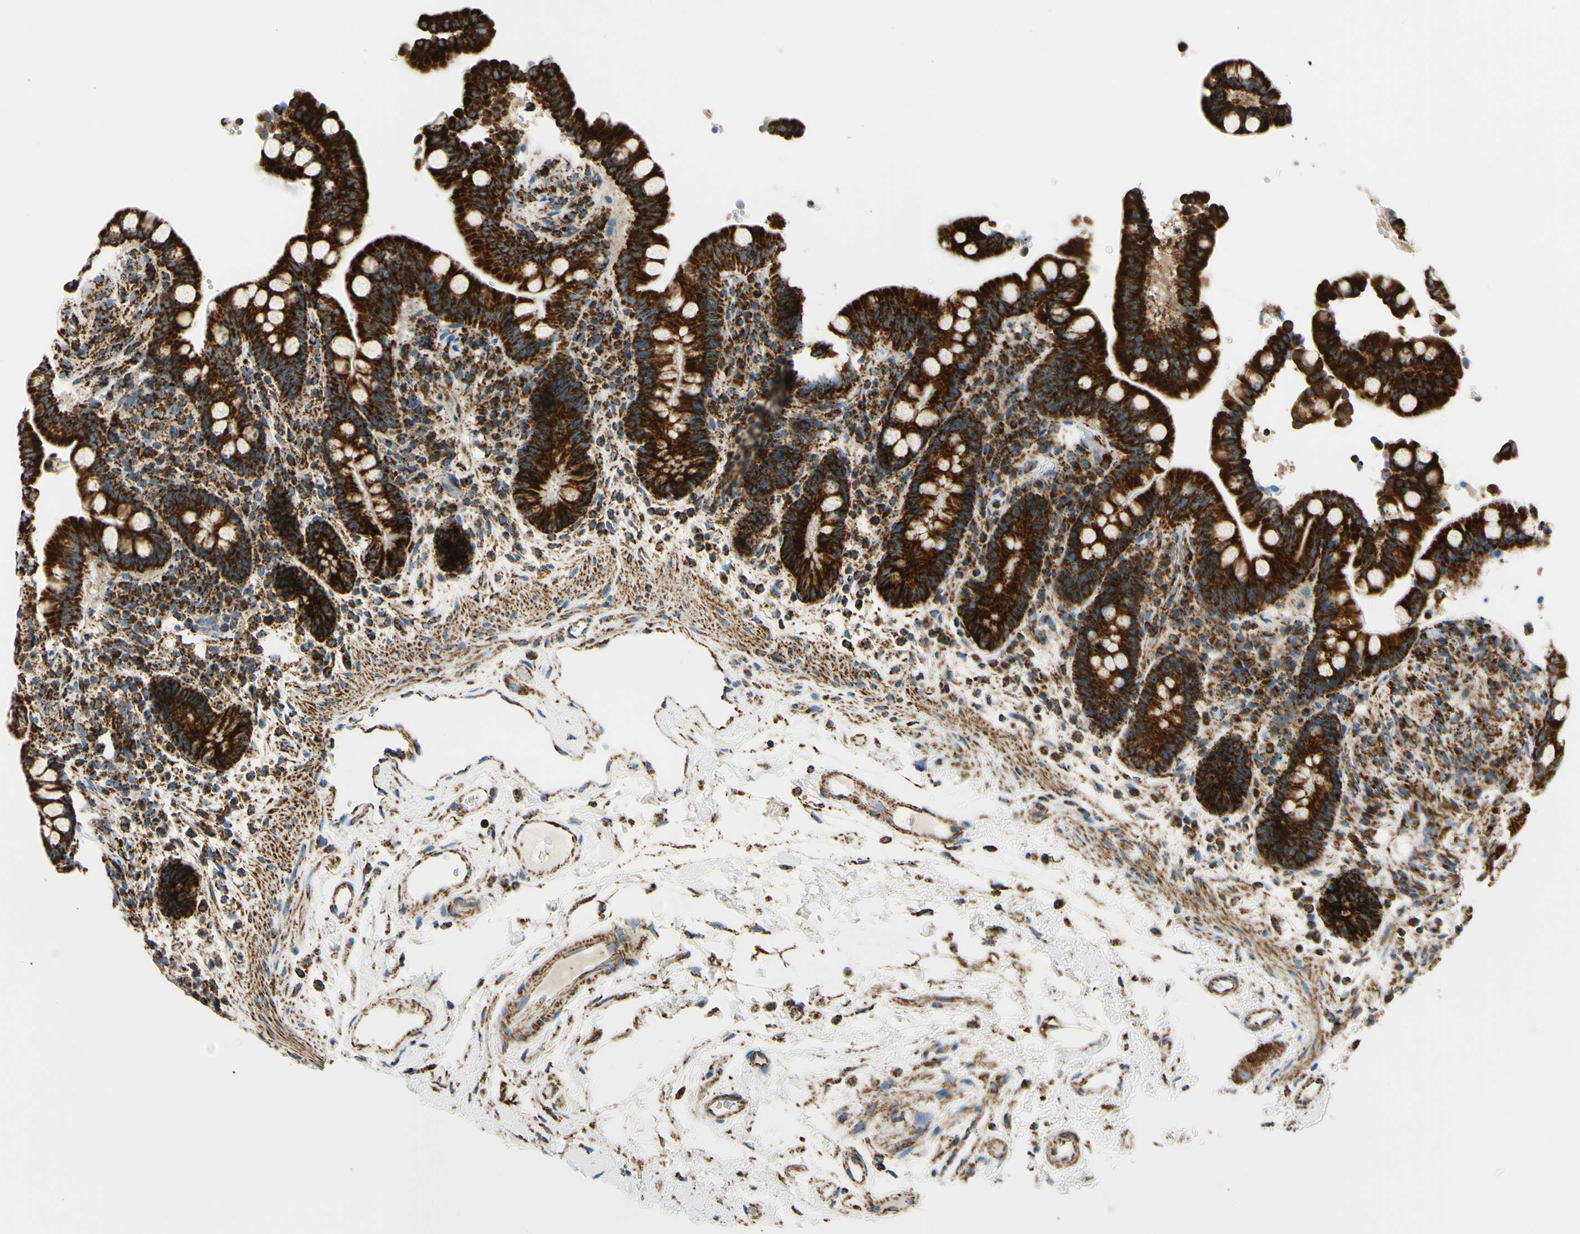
{"staining": {"intensity": "moderate", "quantity": "25%-75%", "location": "cytoplasmic/membranous"}, "tissue": "colon", "cell_type": "Endothelial cells", "image_type": "normal", "snomed": [{"axis": "morphology", "description": "Normal tissue, NOS"}, {"axis": "topography", "description": "Colon"}], "caption": "Immunohistochemical staining of normal colon exhibits 25%-75% levels of moderate cytoplasmic/membranous protein staining in approximately 25%-75% of endothelial cells.", "gene": "MAVS", "patient": {"sex": "male", "age": 73}}